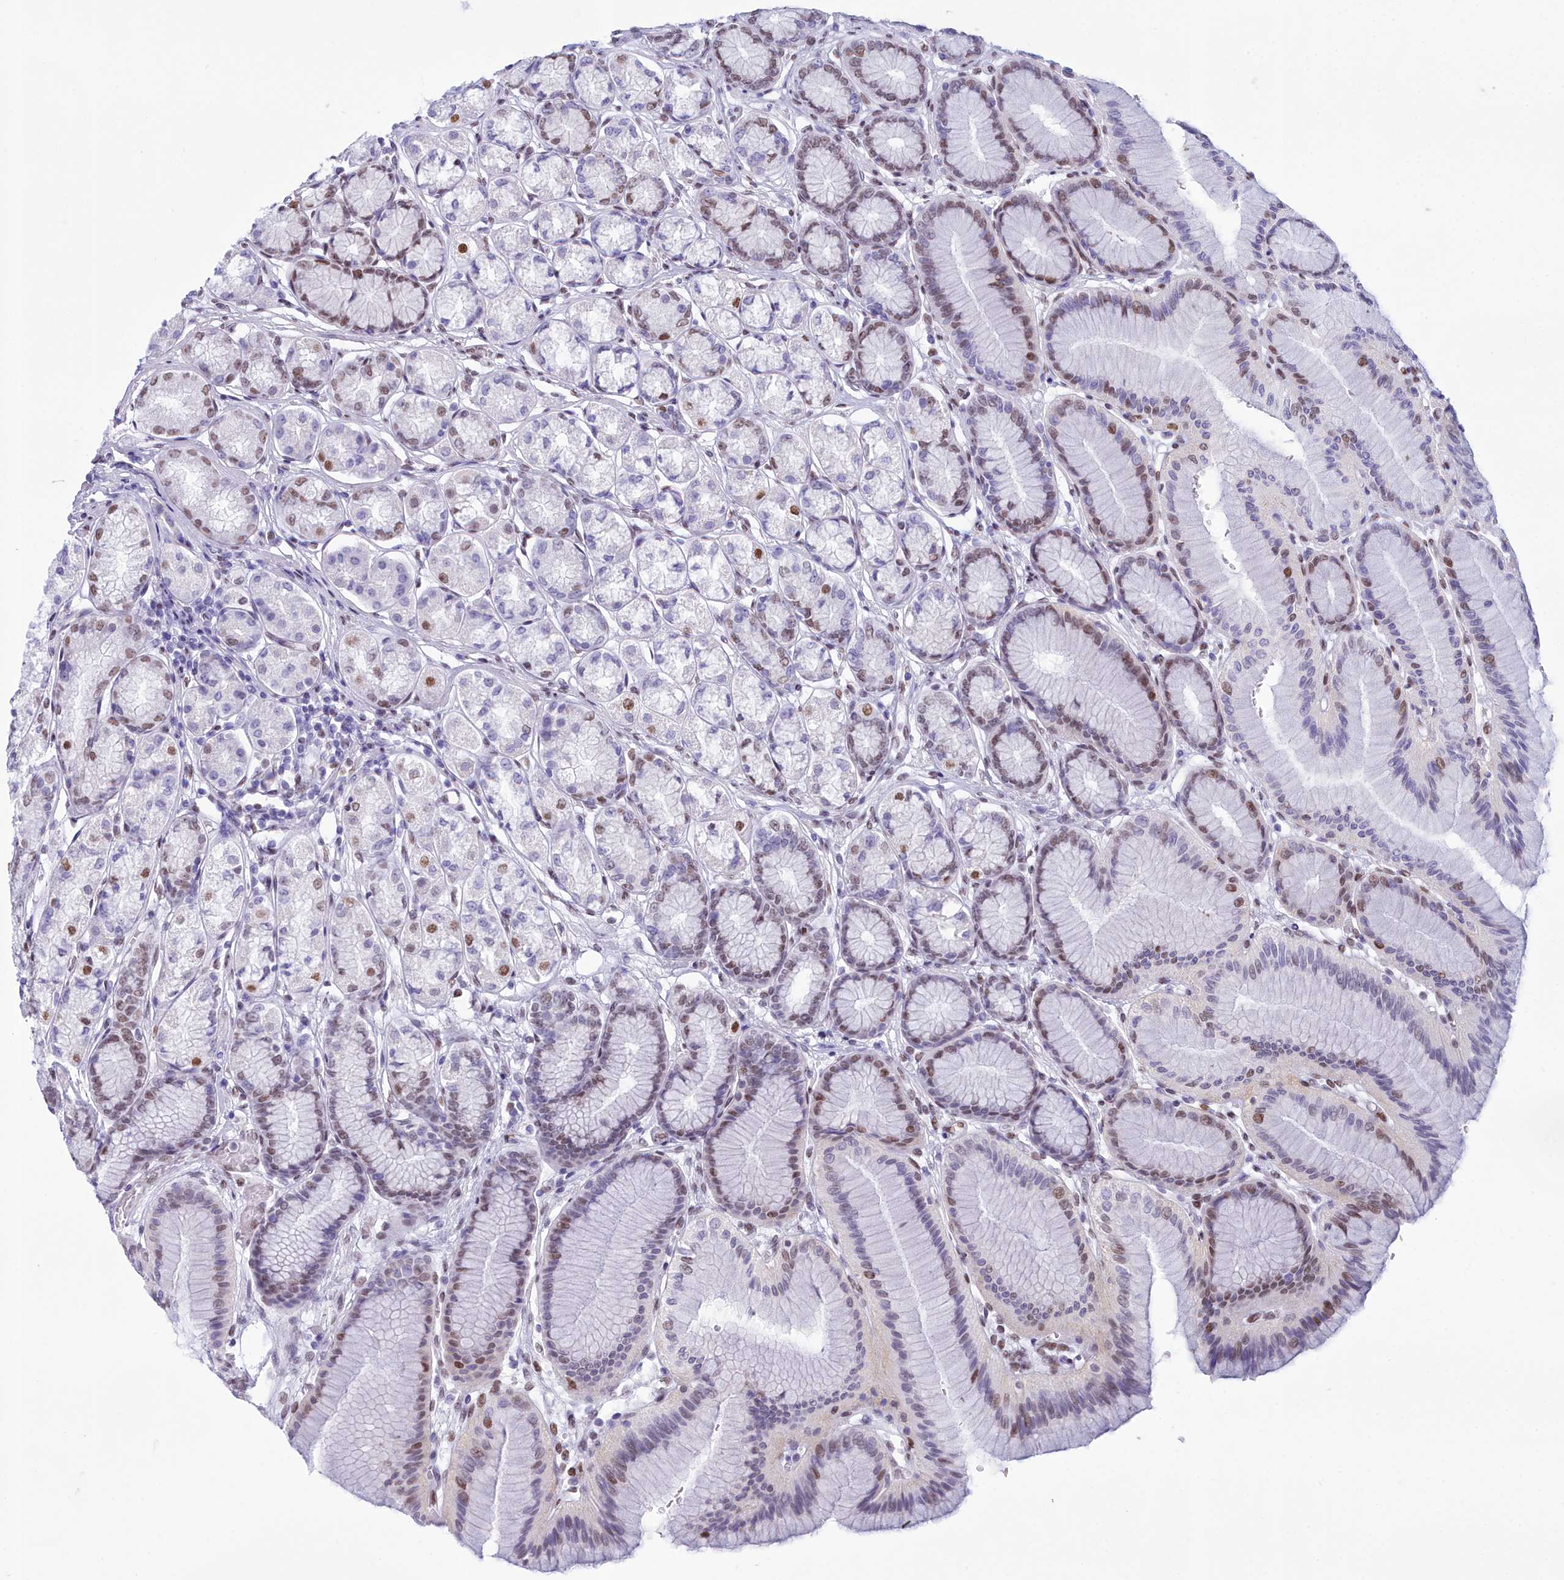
{"staining": {"intensity": "strong", "quantity": "<25%", "location": "nuclear"}, "tissue": "stomach", "cell_type": "Glandular cells", "image_type": "normal", "snomed": [{"axis": "morphology", "description": "Normal tissue, NOS"}, {"axis": "morphology", "description": "Adenocarcinoma, NOS"}, {"axis": "morphology", "description": "Adenocarcinoma, High grade"}, {"axis": "topography", "description": "Stomach, upper"}, {"axis": "topography", "description": "Stomach"}], "caption": "Protein expression analysis of benign stomach displays strong nuclear staining in approximately <25% of glandular cells. (Stains: DAB in brown, nuclei in blue, Microscopy: brightfield microscopy at high magnification).", "gene": "CDC26", "patient": {"sex": "female", "age": 65}}